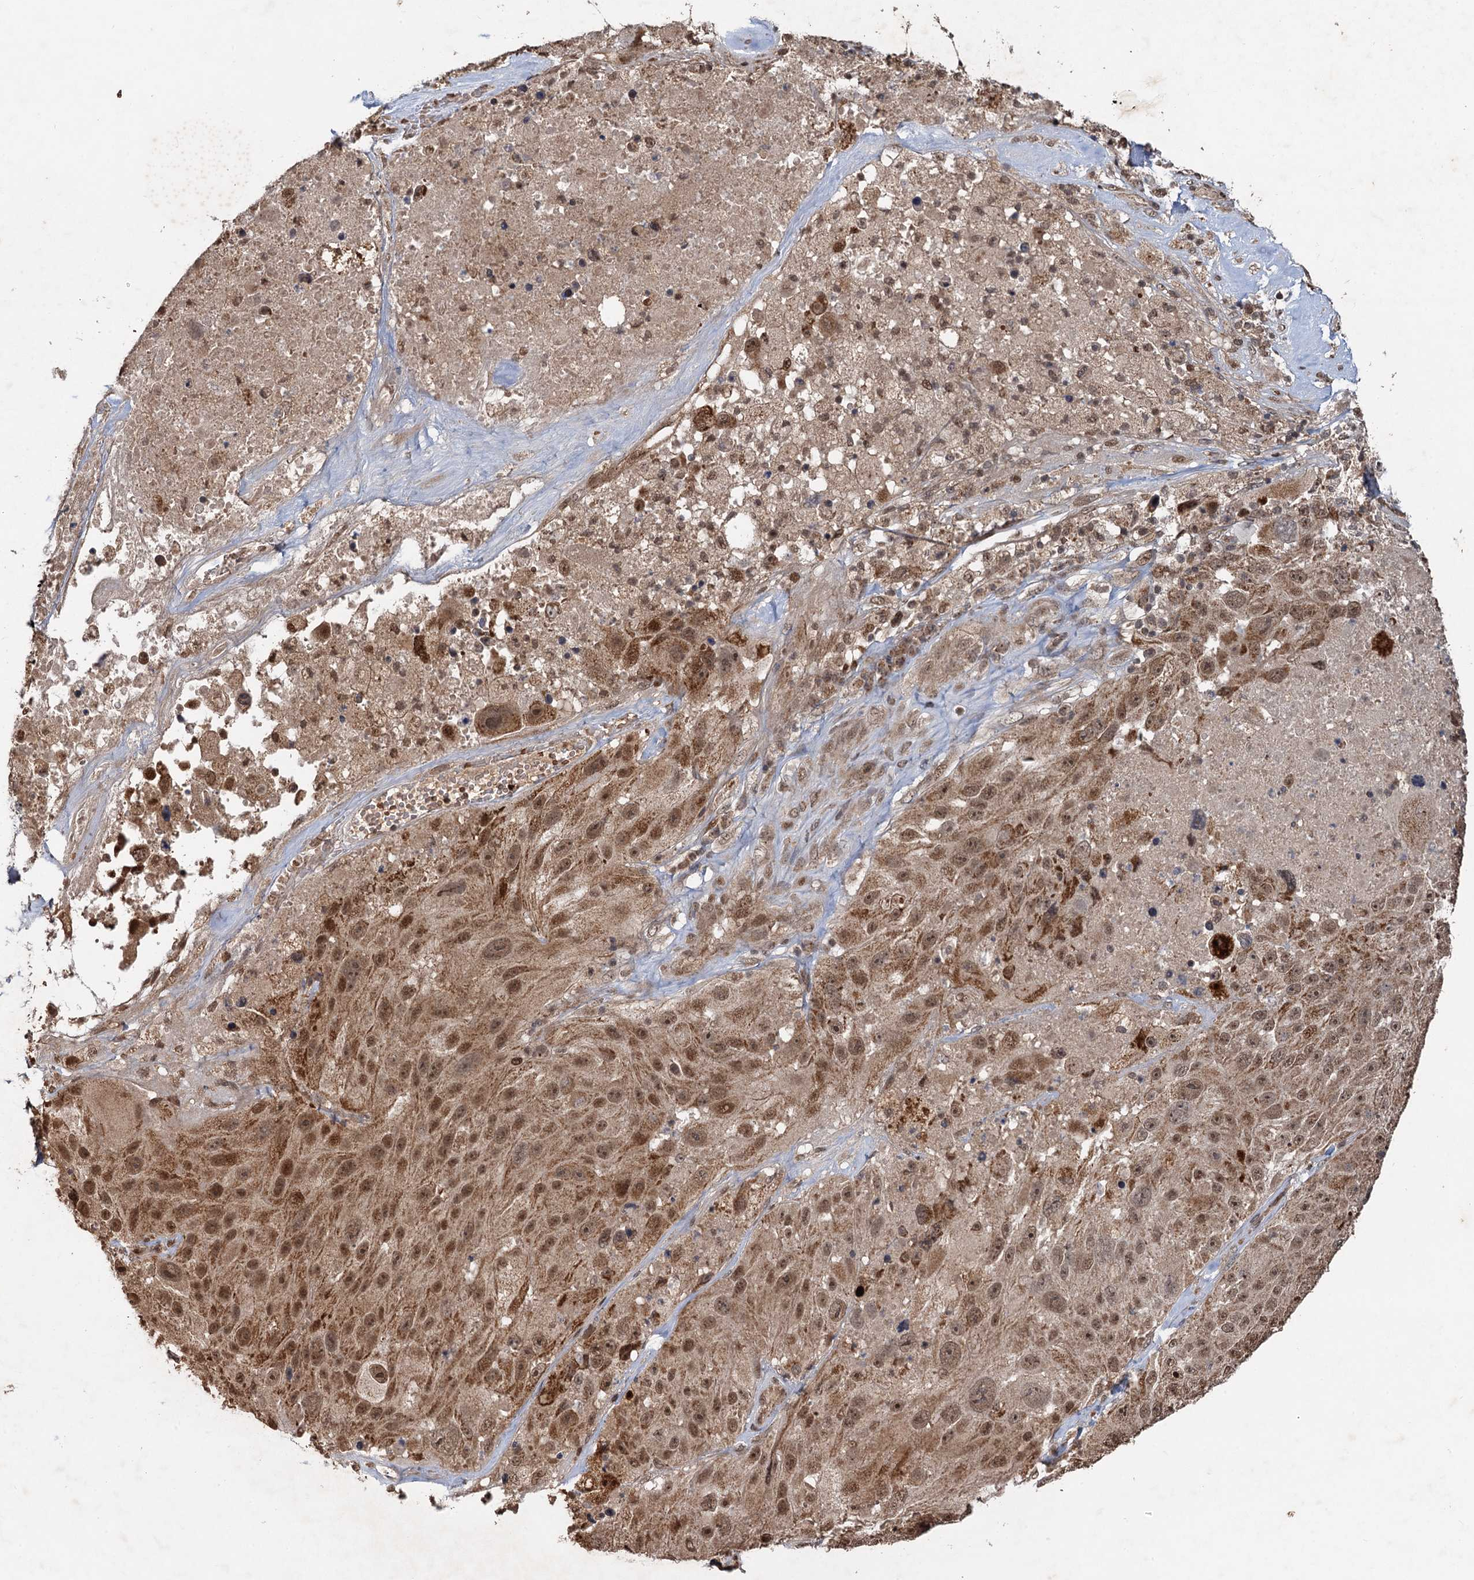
{"staining": {"intensity": "moderate", "quantity": ">75%", "location": "cytoplasmic/membranous,nuclear"}, "tissue": "melanoma", "cell_type": "Tumor cells", "image_type": "cancer", "snomed": [{"axis": "morphology", "description": "Malignant melanoma, Metastatic site"}, {"axis": "topography", "description": "Lymph node"}], "caption": "IHC image of human melanoma stained for a protein (brown), which demonstrates medium levels of moderate cytoplasmic/membranous and nuclear expression in approximately >75% of tumor cells.", "gene": "REP15", "patient": {"sex": "male", "age": 62}}